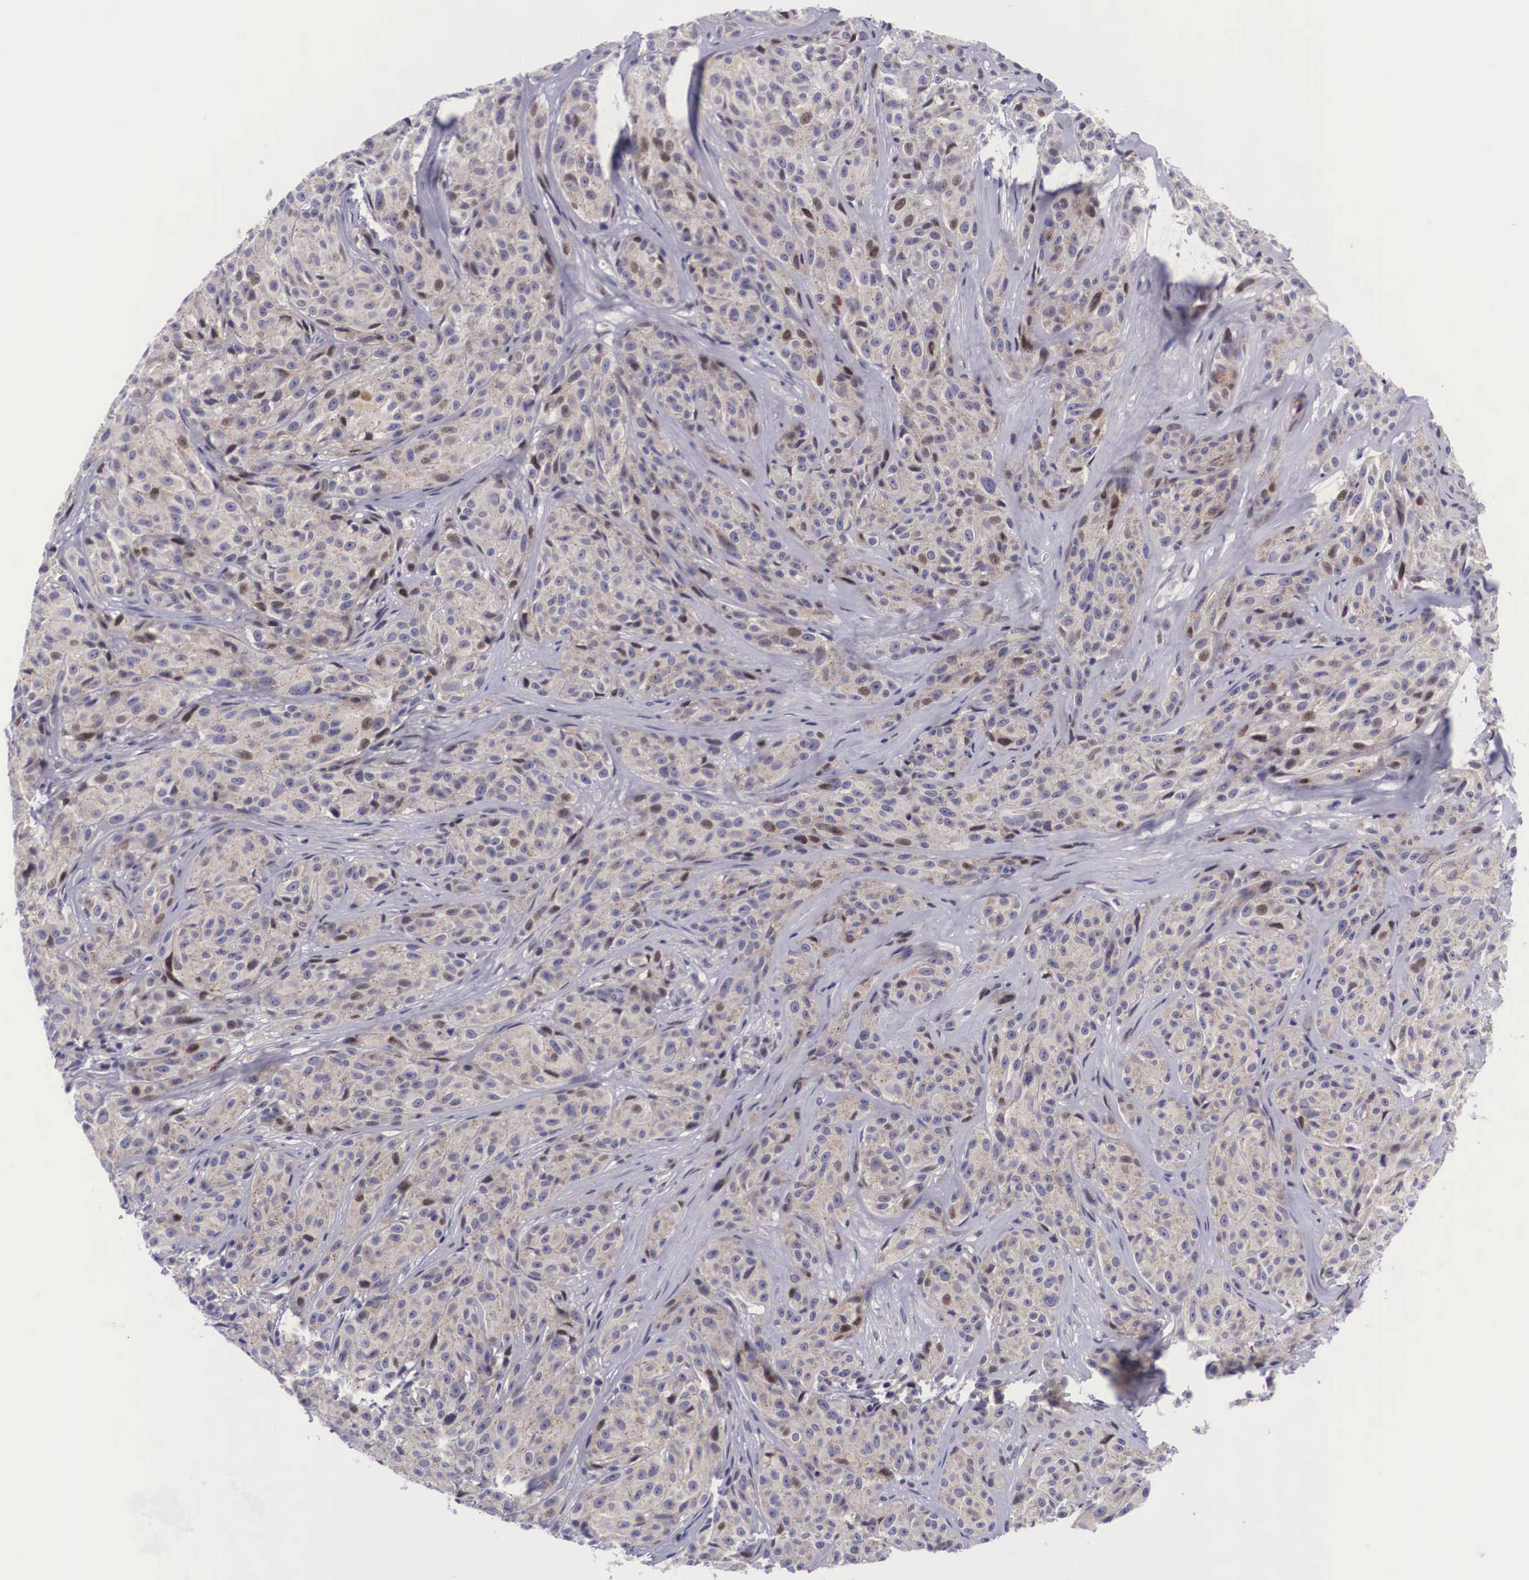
{"staining": {"intensity": "weak", "quantity": "25%-75%", "location": "cytoplasmic/membranous,nuclear"}, "tissue": "melanoma", "cell_type": "Tumor cells", "image_type": "cancer", "snomed": [{"axis": "morphology", "description": "Malignant melanoma, NOS"}, {"axis": "topography", "description": "Skin"}], "caption": "Immunohistochemical staining of human malignant melanoma reveals low levels of weak cytoplasmic/membranous and nuclear protein positivity in about 25%-75% of tumor cells. (IHC, brightfield microscopy, high magnification).", "gene": "EMID1", "patient": {"sex": "male", "age": 56}}